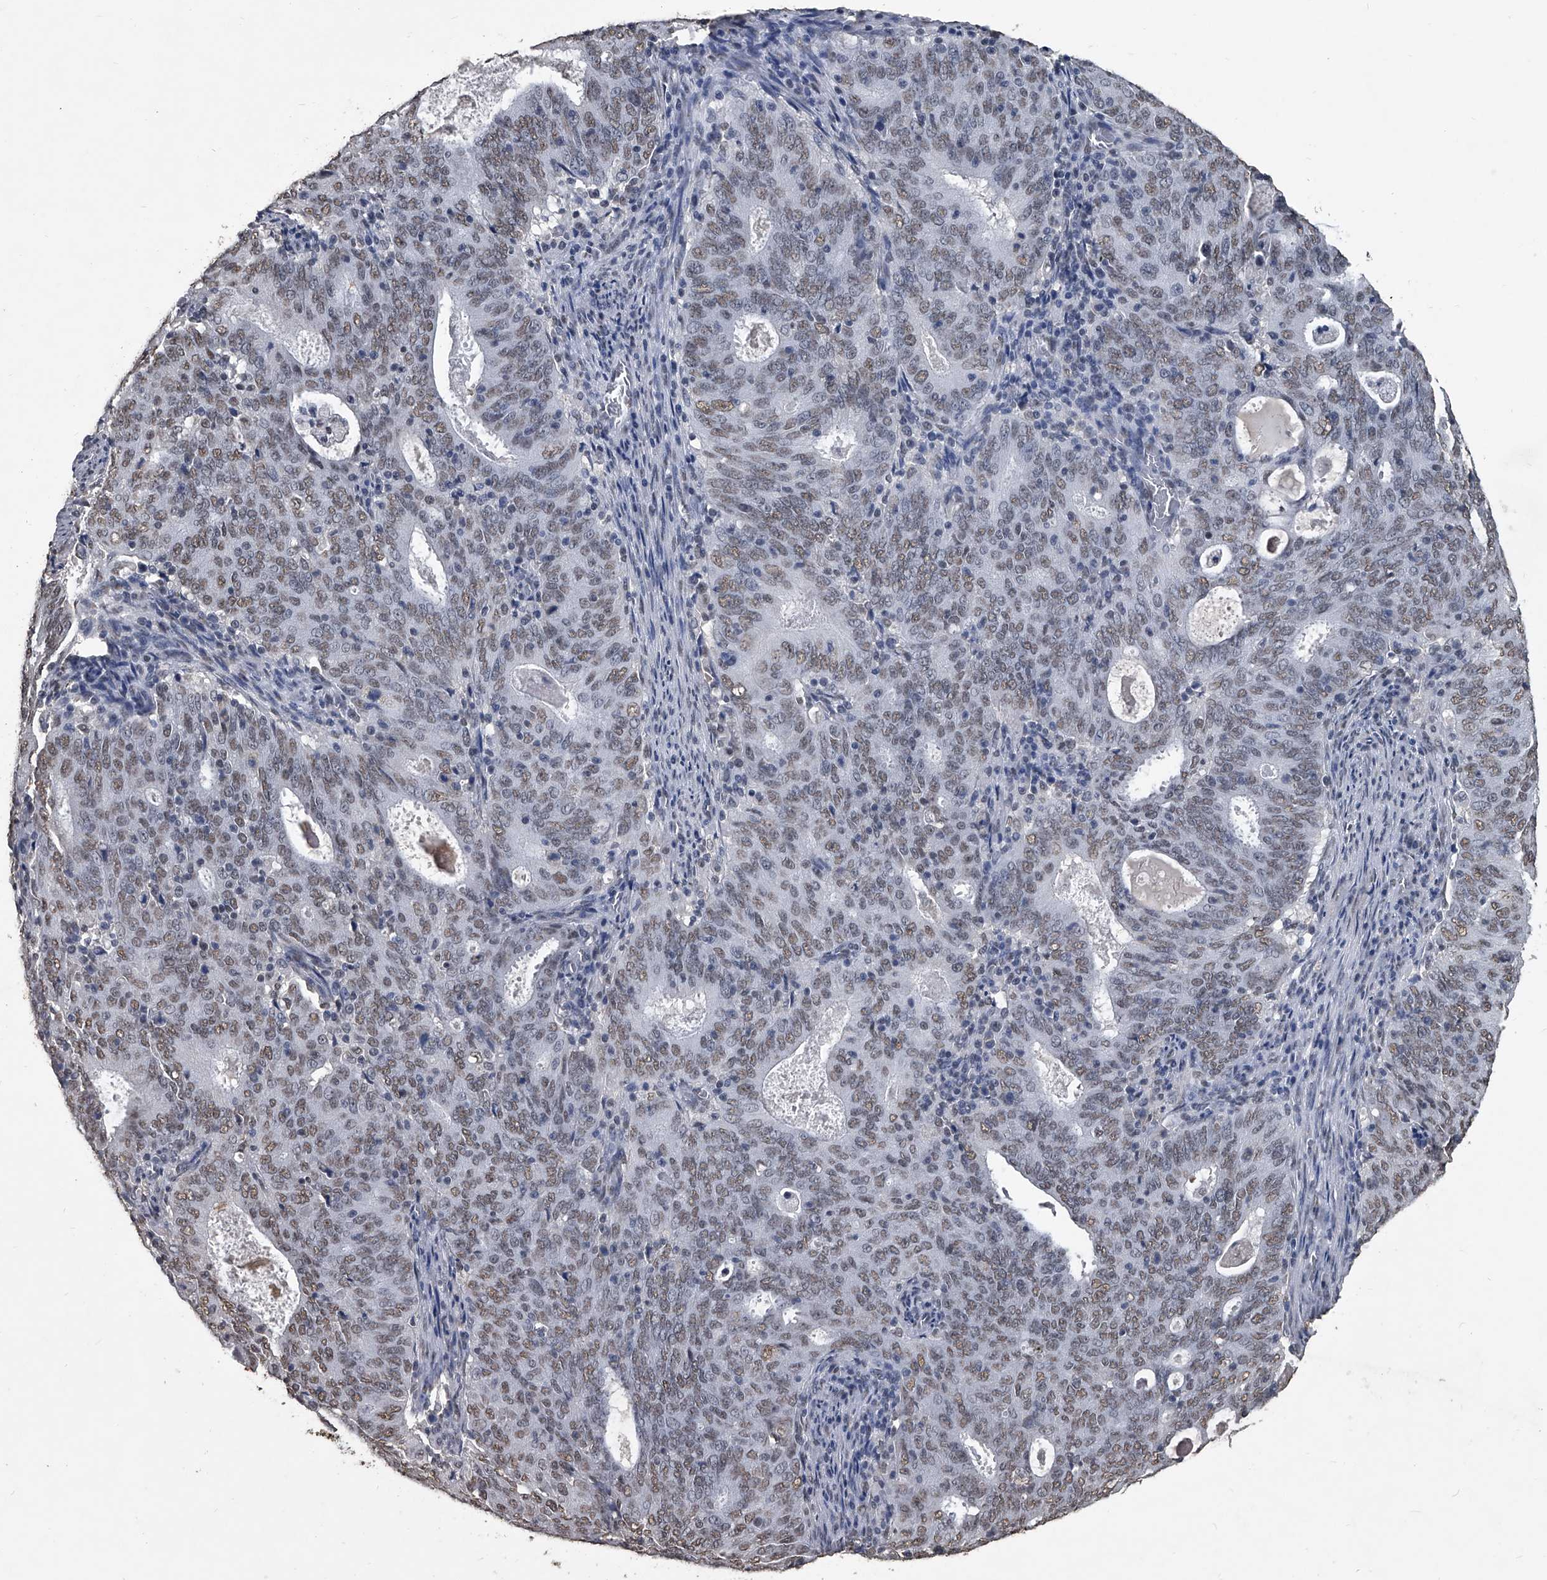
{"staining": {"intensity": "weak", "quantity": ">75%", "location": "nuclear"}, "tissue": "cervical cancer", "cell_type": "Tumor cells", "image_type": "cancer", "snomed": [{"axis": "morphology", "description": "Adenocarcinoma, NOS"}, {"axis": "topography", "description": "Cervix"}], "caption": "The micrograph shows immunohistochemical staining of adenocarcinoma (cervical). There is weak nuclear positivity is seen in approximately >75% of tumor cells.", "gene": "MATR3", "patient": {"sex": "female", "age": 44}}